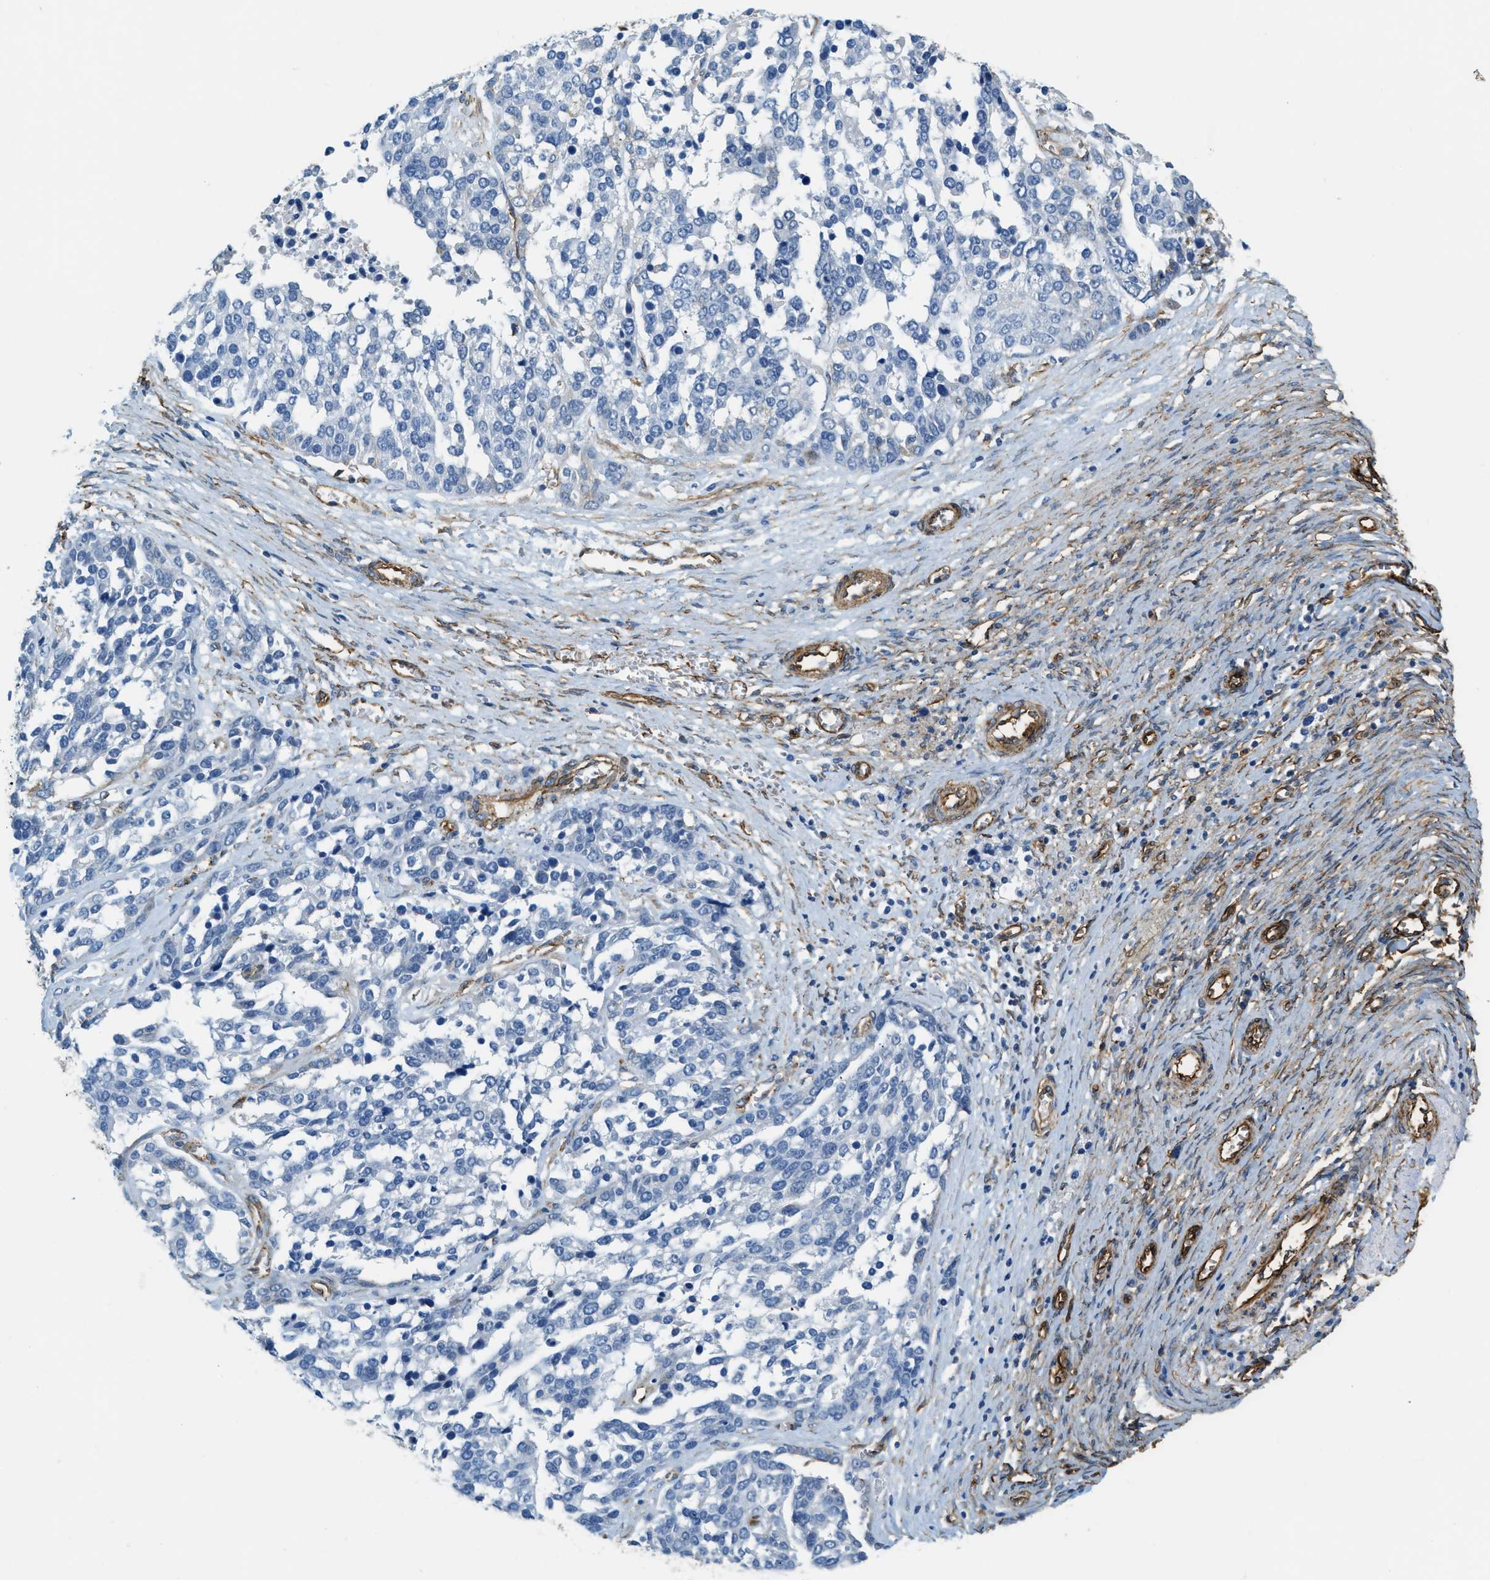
{"staining": {"intensity": "negative", "quantity": "none", "location": "none"}, "tissue": "ovarian cancer", "cell_type": "Tumor cells", "image_type": "cancer", "snomed": [{"axis": "morphology", "description": "Cystadenocarcinoma, serous, NOS"}, {"axis": "topography", "description": "Ovary"}], "caption": "Protein analysis of ovarian serous cystadenocarcinoma exhibits no significant expression in tumor cells.", "gene": "TMEM43", "patient": {"sex": "female", "age": 44}}